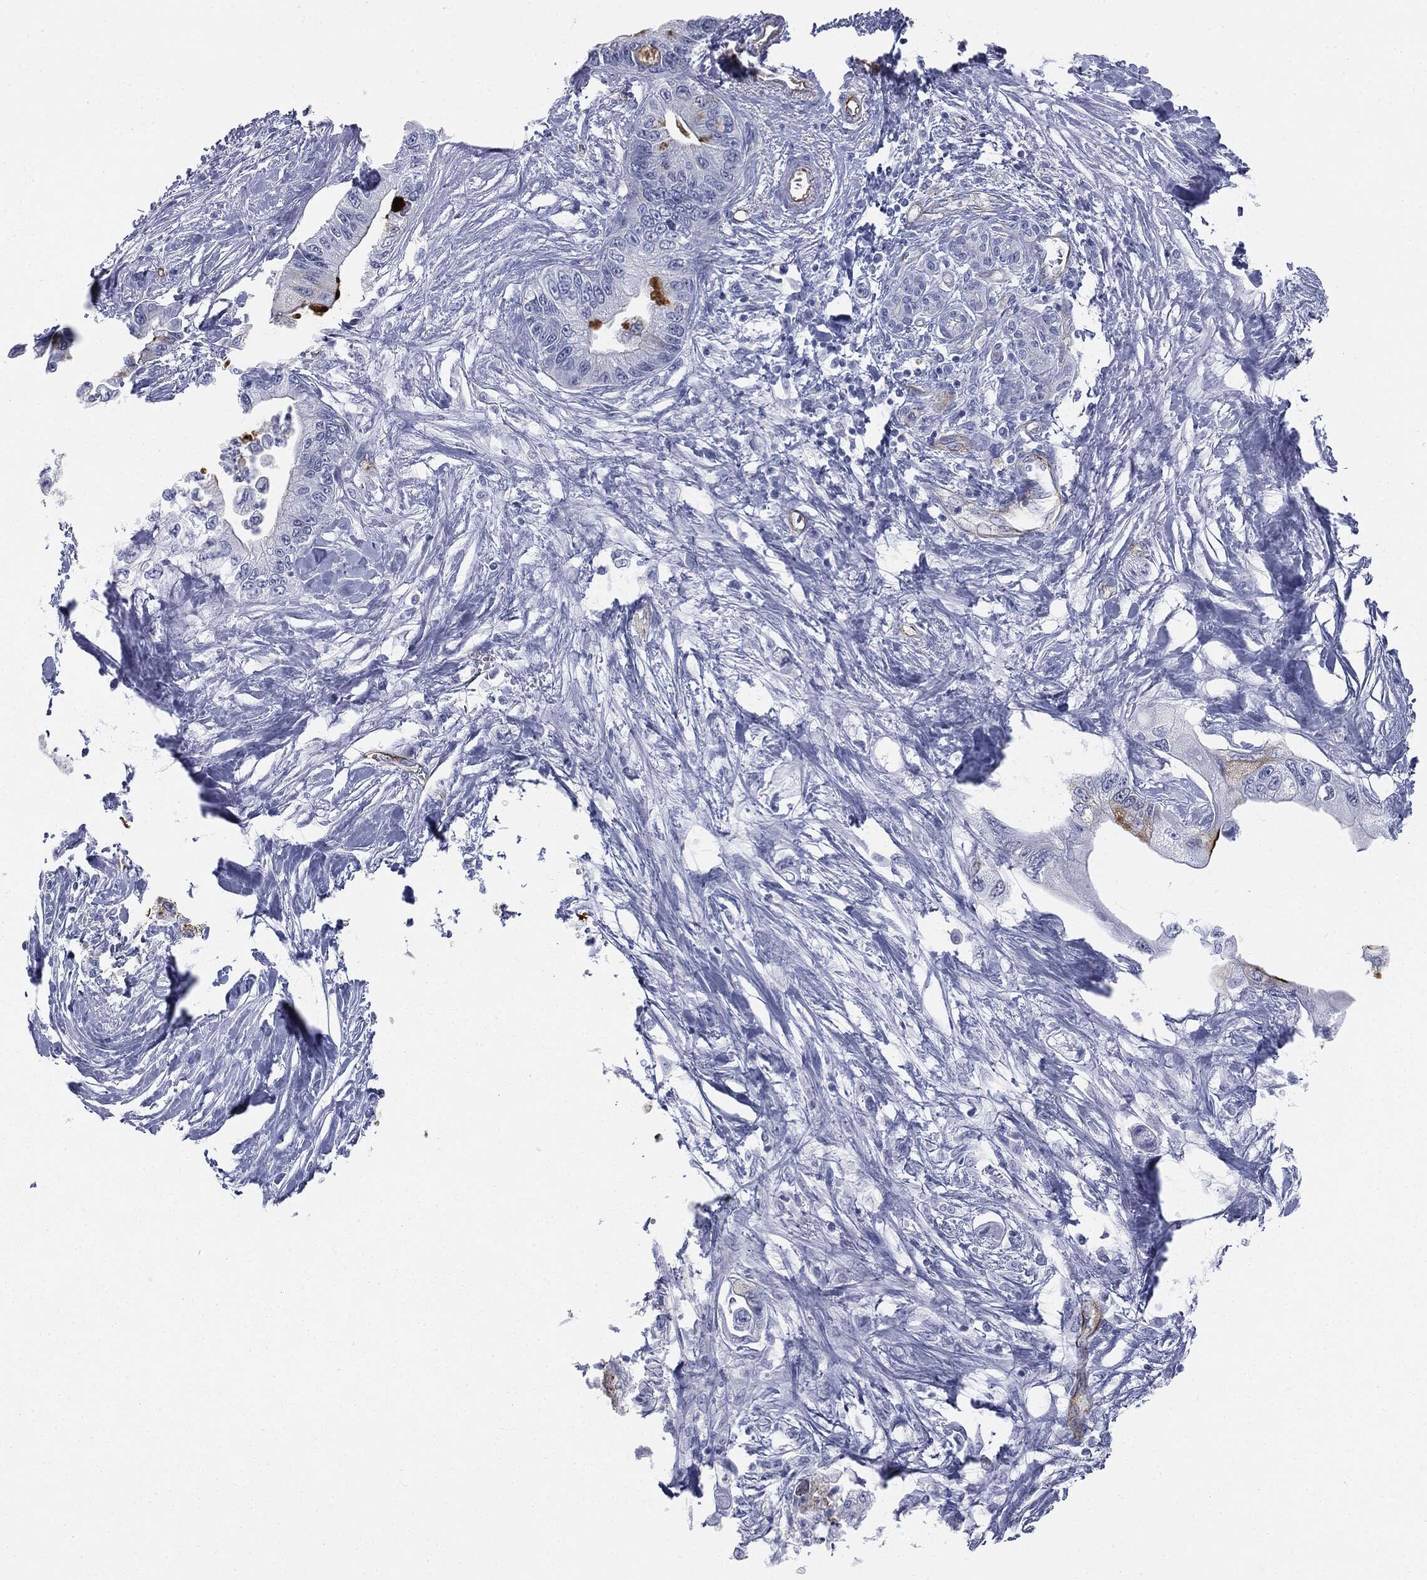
{"staining": {"intensity": "negative", "quantity": "none", "location": "none"}, "tissue": "pancreatic cancer", "cell_type": "Tumor cells", "image_type": "cancer", "snomed": [{"axis": "morphology", "description": "Adenocarcinoma, NOS"}, {"axis": "topography", "description": "Pancreas"}], "caption": "This is an immunohistochemistry image of human pancreatic cancer (adenocarcinoma). There is no positivity in tumor cells.", "gene": "MUC5AC", "patient": {"sex": "male", "age": 61}}